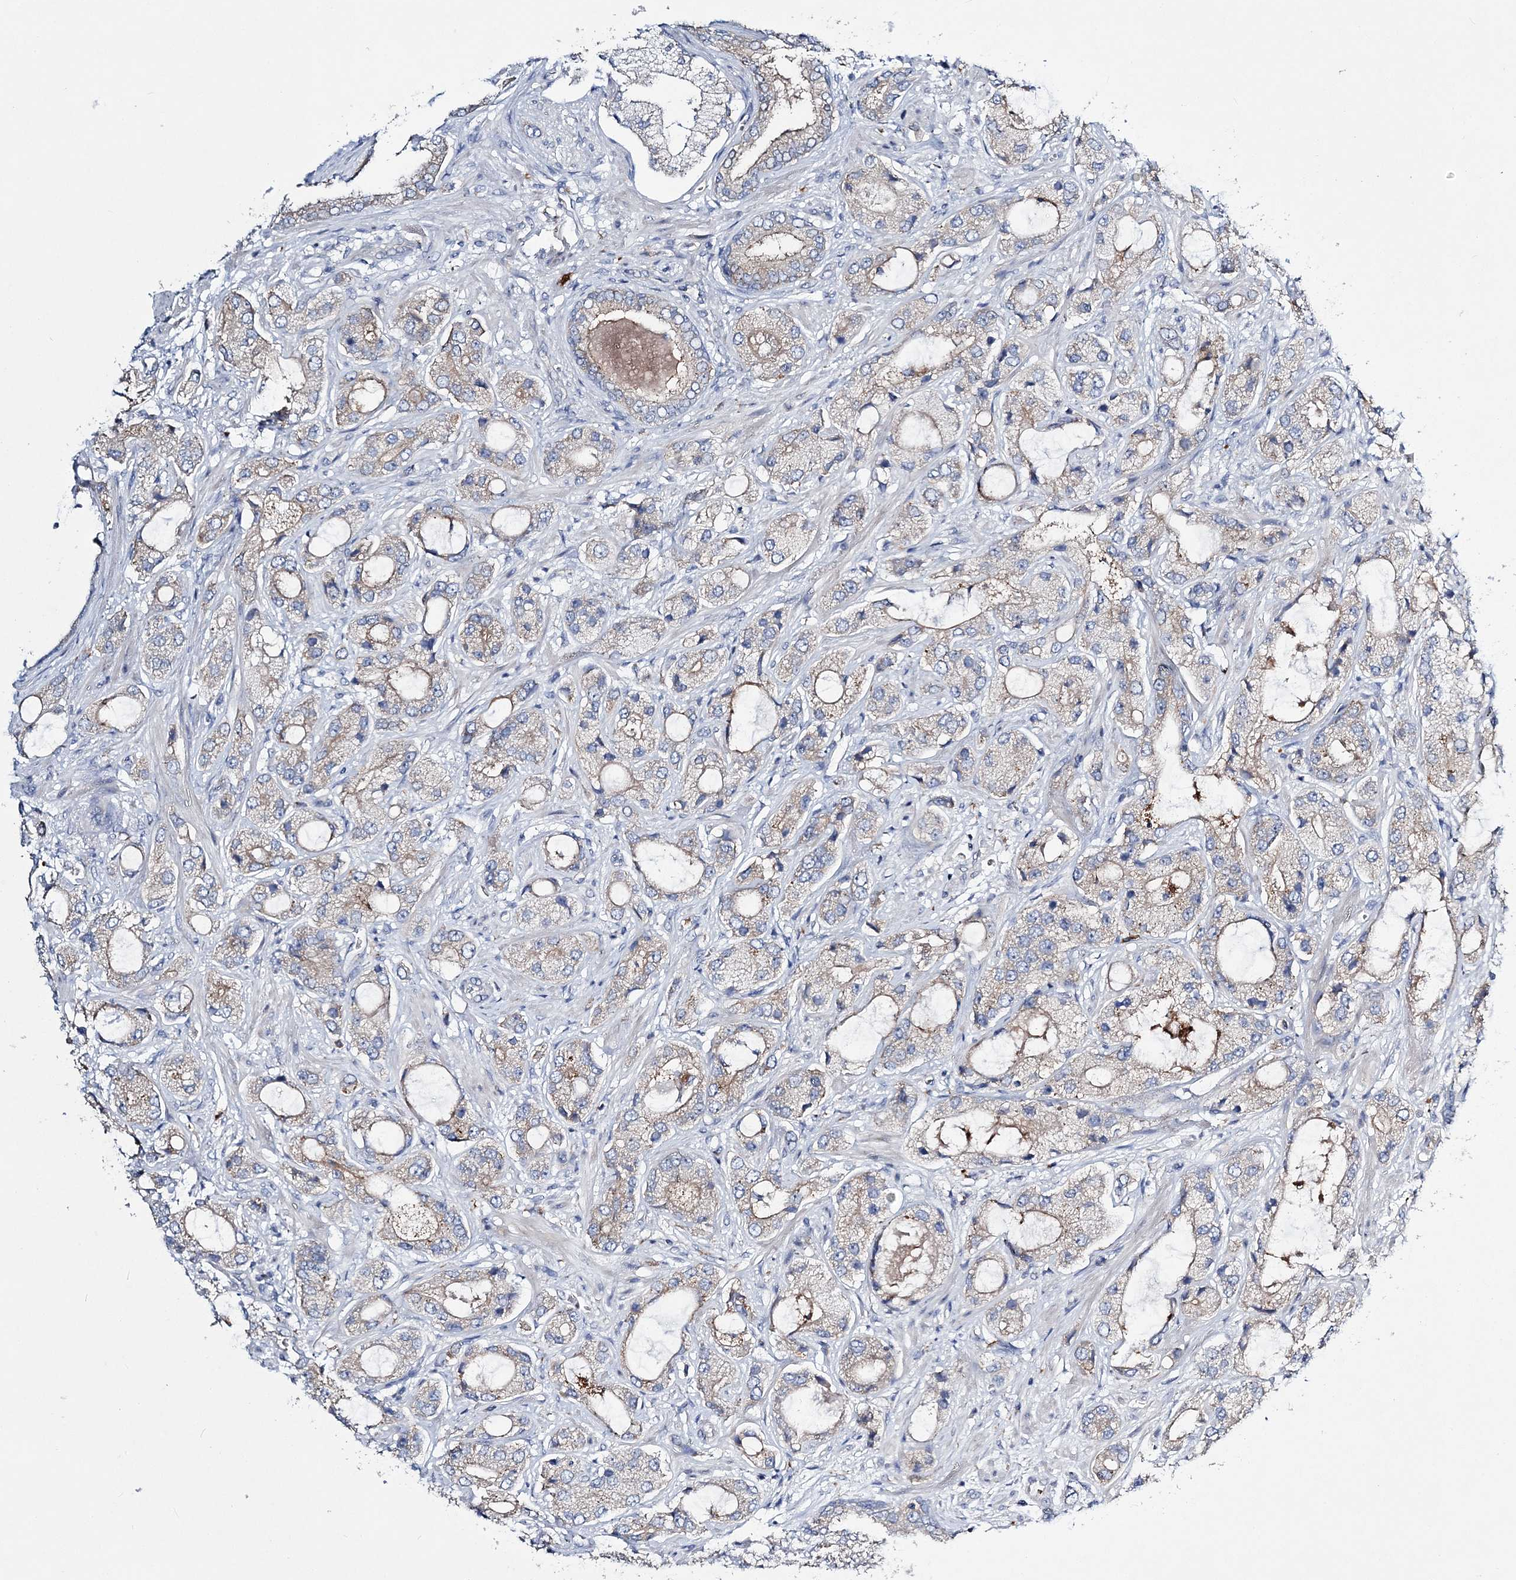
{"staining": {"intensity": "weak", "quantity": "<25%", "location": "cytoplasmic/membranous"}, "tissue": "prostate cancer", "cell_type": "Tumor cells", "image_type": "cancer", "snomed": [{"axis": "morphology", "description": "Normal tissue, NOS"}, {"axis": "morphology", "description": "Adenocarcinoma, High grade"}, {"axis": "topography", "description": "Prostate"}, {"axis": "topography", "description": "Peripheral nerve tissue"}], "caption": "DAB (3,3'-diaminobenzidine) immunohistochemical staining of human prostate adenocarcinoma (high-grade) exhibits no significant expression in tumor cells. Nuclei are stained in blue.", "gene": "ATP11B", "patient": {"sex": "male", "age": 59}}